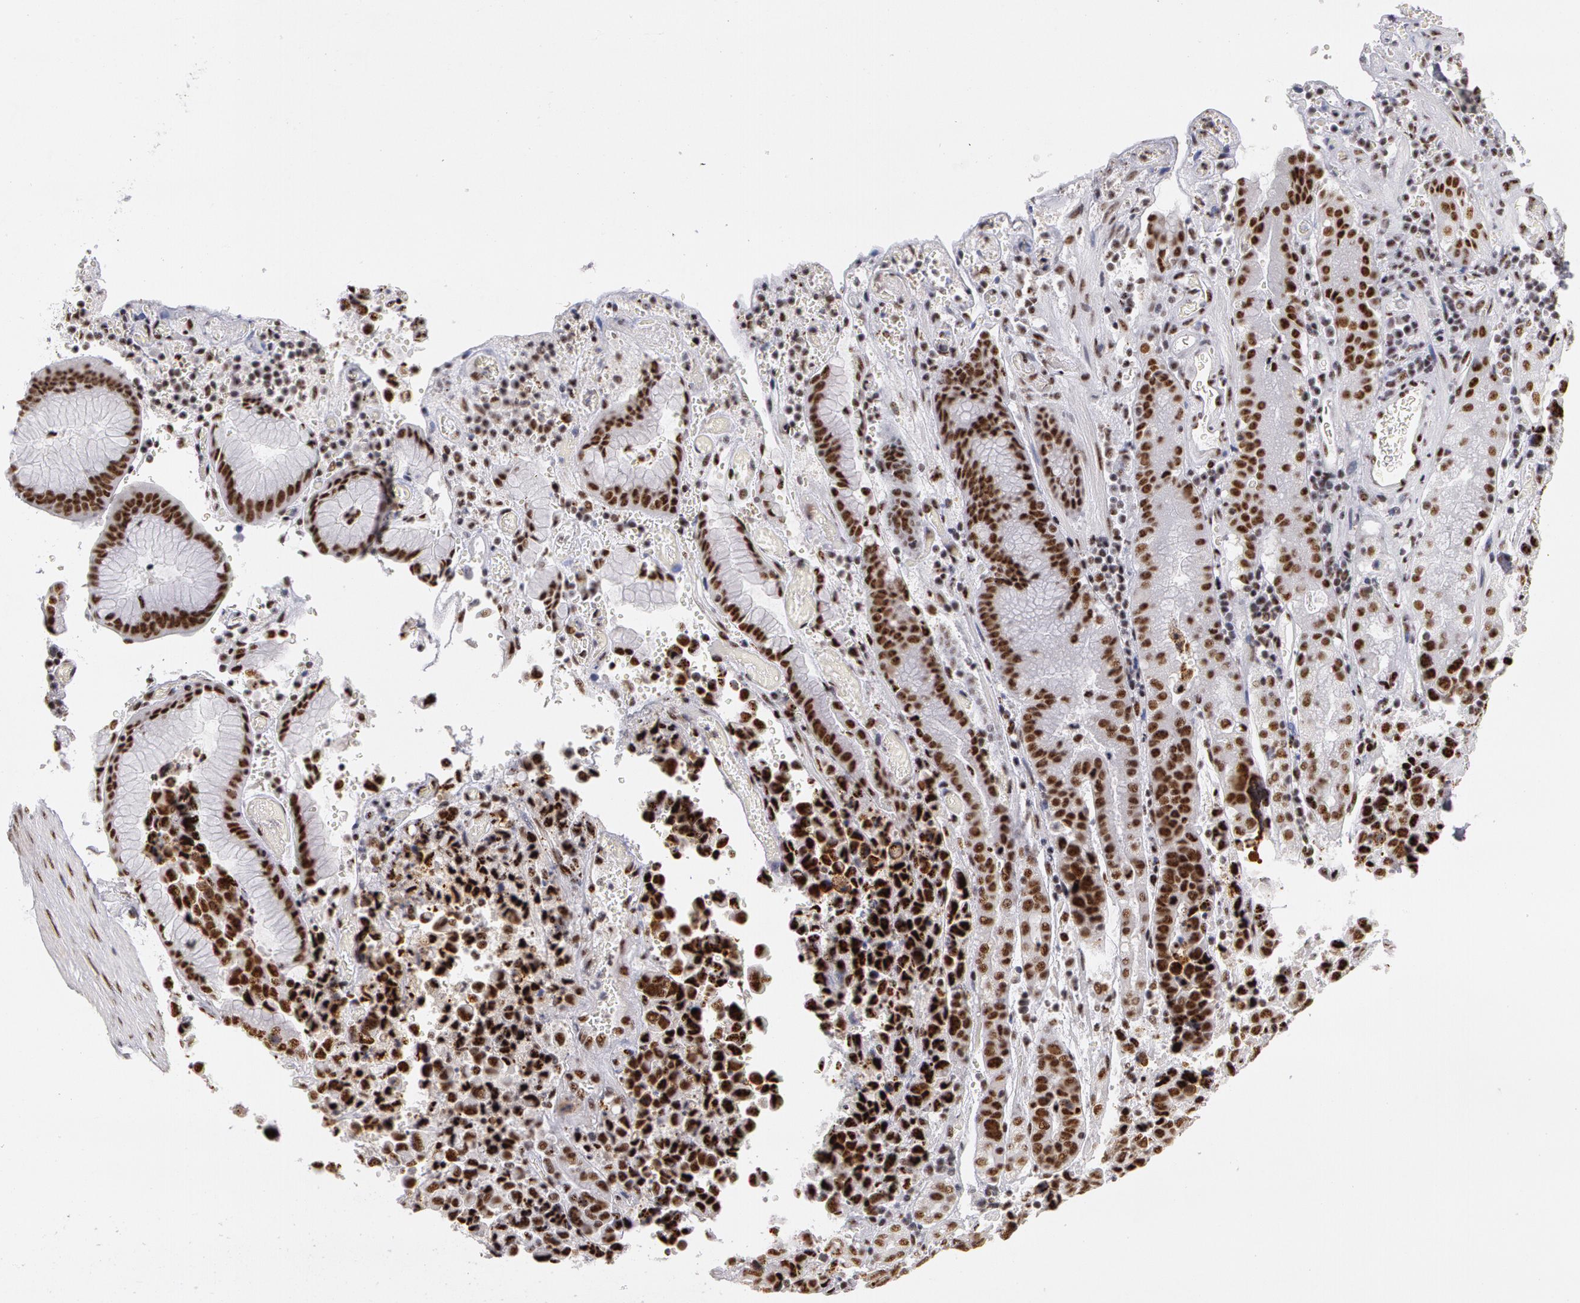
{"staining": {"intensity": "strong", "quantity": ">75%", "location": "nuclear"}, "tissue": "stomach cancer", "cell_type": "Tumor cells", "image_type": "cancer", "snomed": [{"axis": "morphology", "description": "Adenocarcinoma, NOS"}, {"axis": "topography", "description": "Stomach, upper"}], "caption": "Human stomach cancer (adenocarcinoma) stained for a protein (brown) displays strong nuclear positive staining in approximately >75% of tumor cells.", "gene": "PNN", "patient": {"sex": "male", "age": 71}}